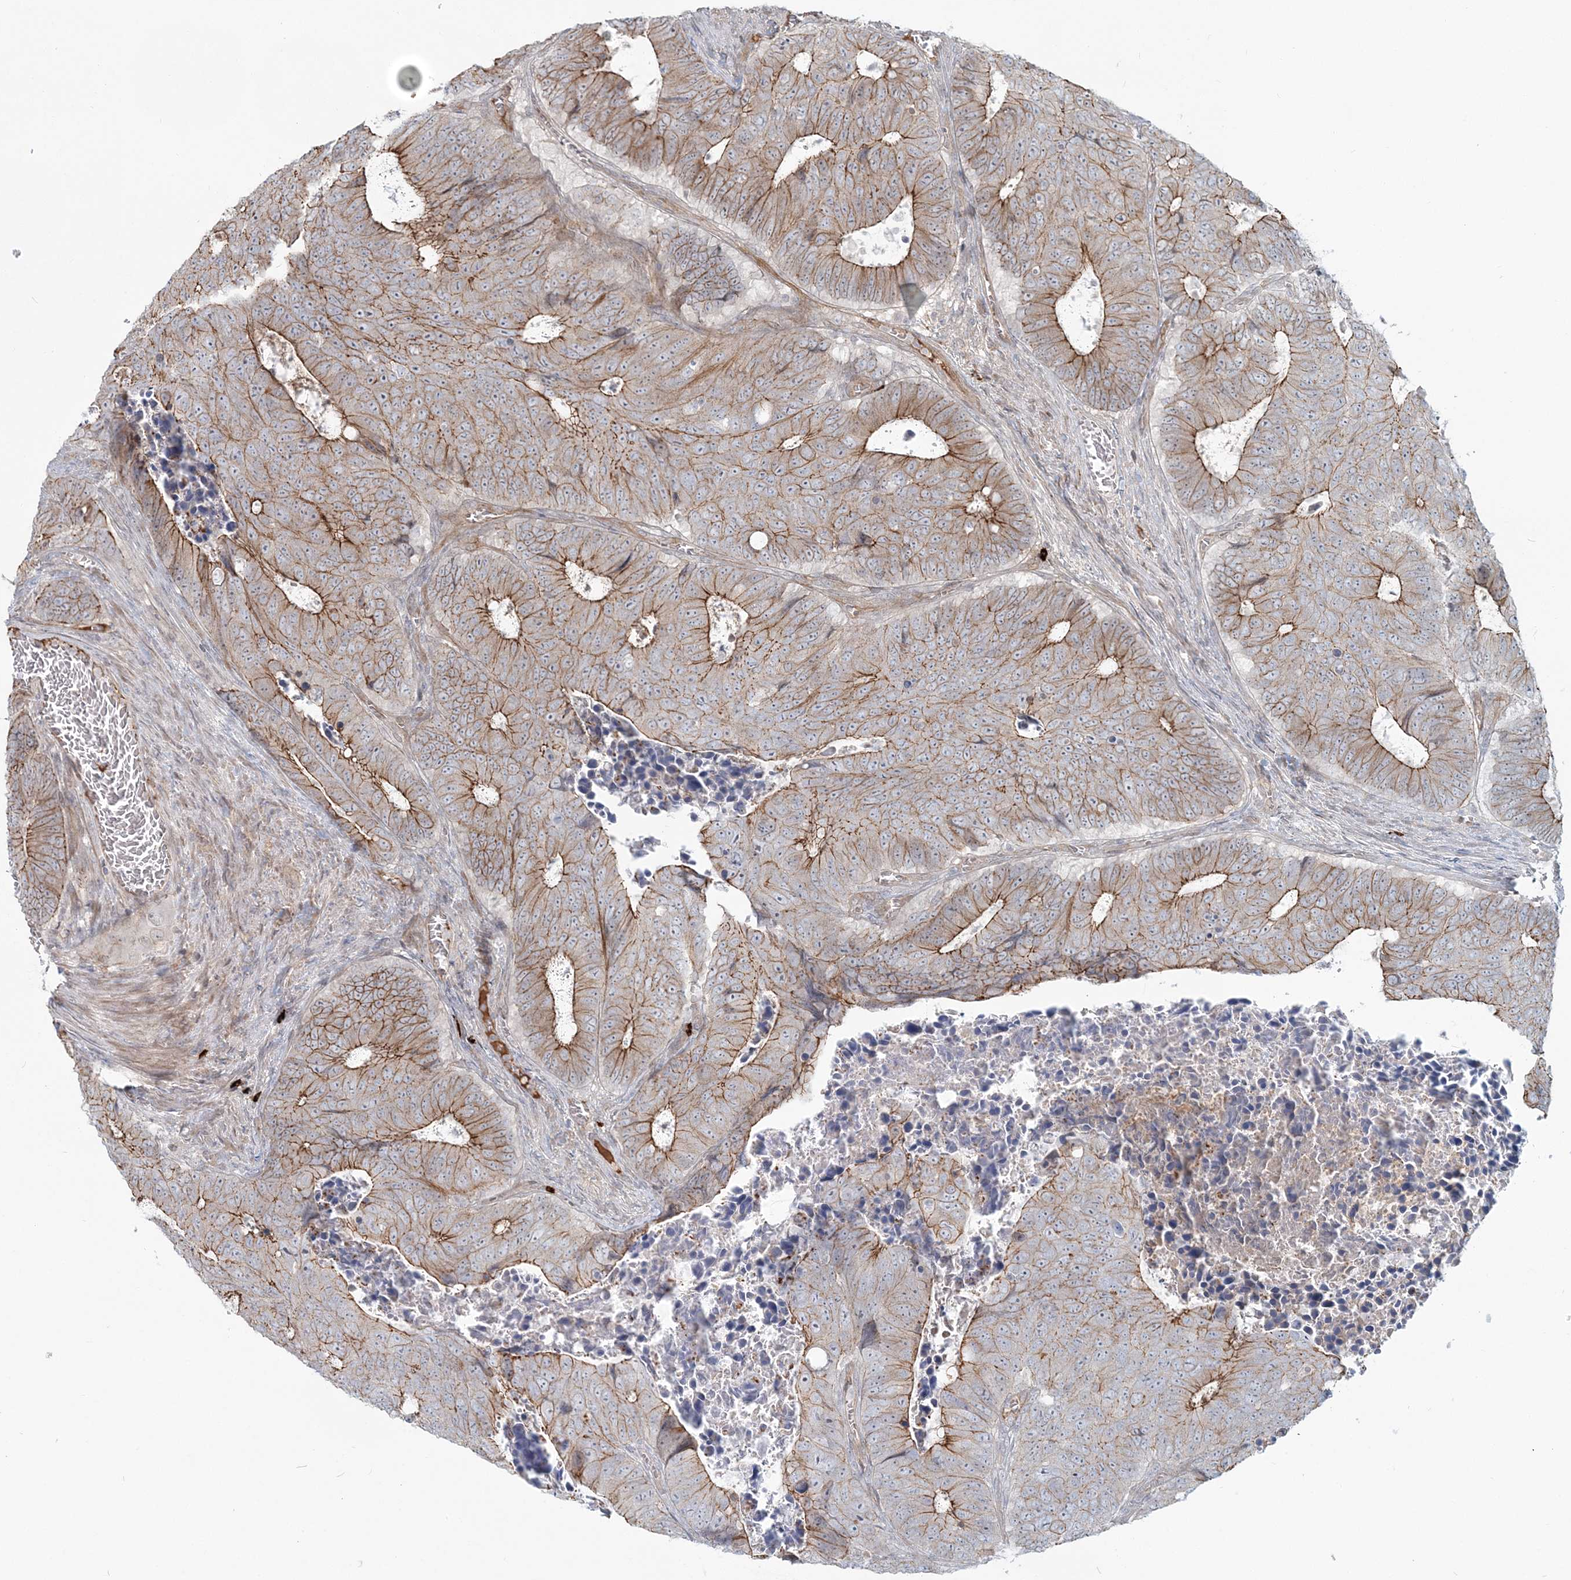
{"staining": {"intensity": "moderate", "quantity": ">75%", "location": "cytoplasmic/membranous"}, "tissue": "colorectal cancer", "cell_type": "Tumor cells", "image_type": "cancer", "snomed": [{"axis": "morphology", "description": "Adenocarcinoma, NOS"}, {"axis": "topography", "description": "Colon"}], "caption": "Immunohistochemistry (IHC) of colorectal cancer displays medium levels of moderate cytoplasmic/membranous expression in about >75% of tumor cells. The protein of interest is shown in brown color, while the nuclei are stained blue.", "gene": "SH3PXD2A", "patient": {"sex": "male", "age": 87}}